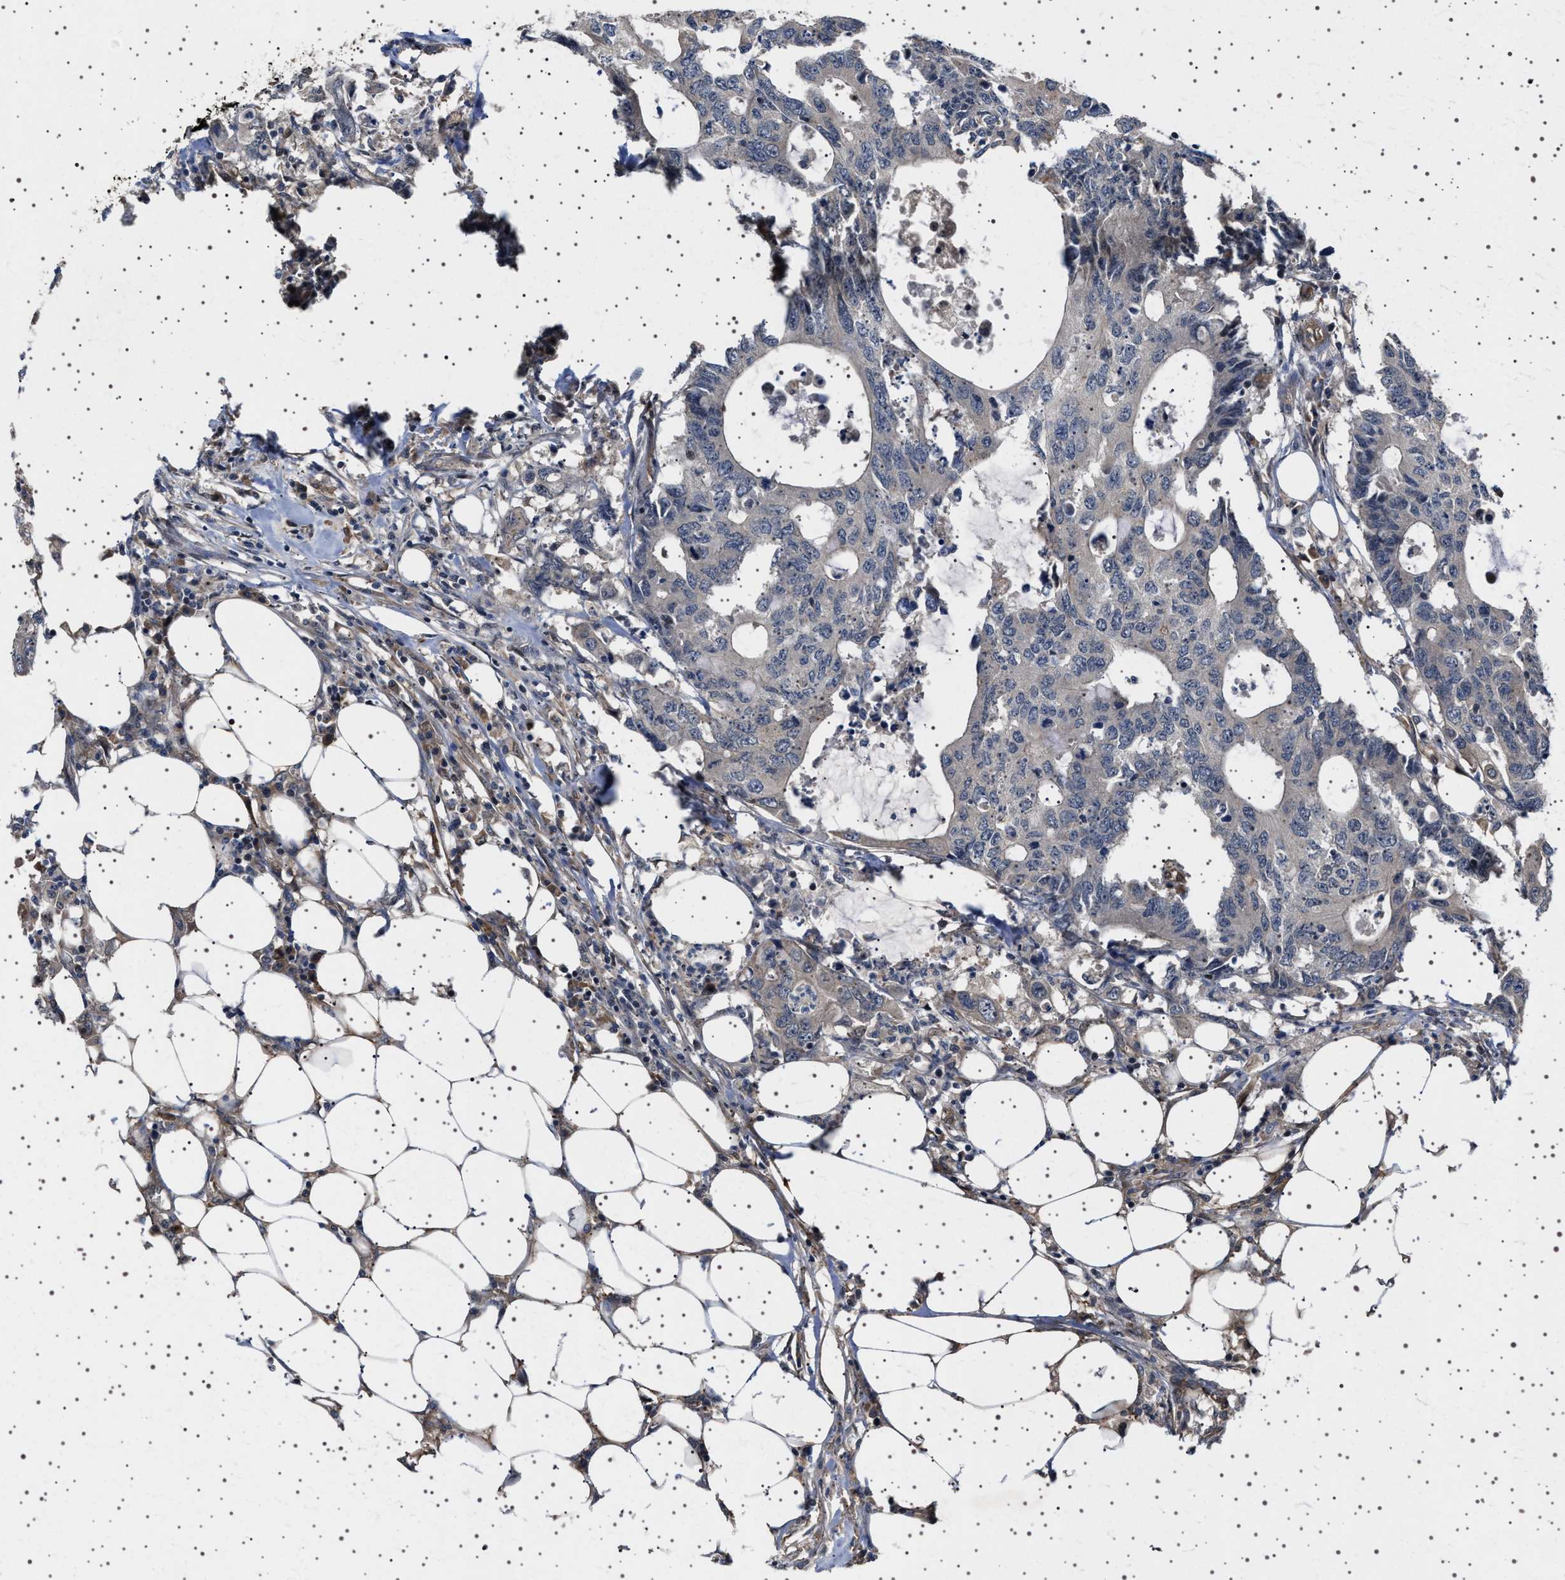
{"staining": {"intensity": "negative", "quantity": "none", "location": "none"}, "tissue": "colorectal cancer", "cell_type": "Tumor cells", "image_type": "cancer", "snomed": [{"axis": "morphology", "description": "Adenocarcinoma, NOS"}, {"axis": "topography", "description": "Colon"}], "caption": "IHC photomicrograph of colorectal cancer stained for a protein (brown), which demonstrates no positivity in tumor cells.", "gene": "BAG3", "patient": {"sex": "male", "age": 71}}